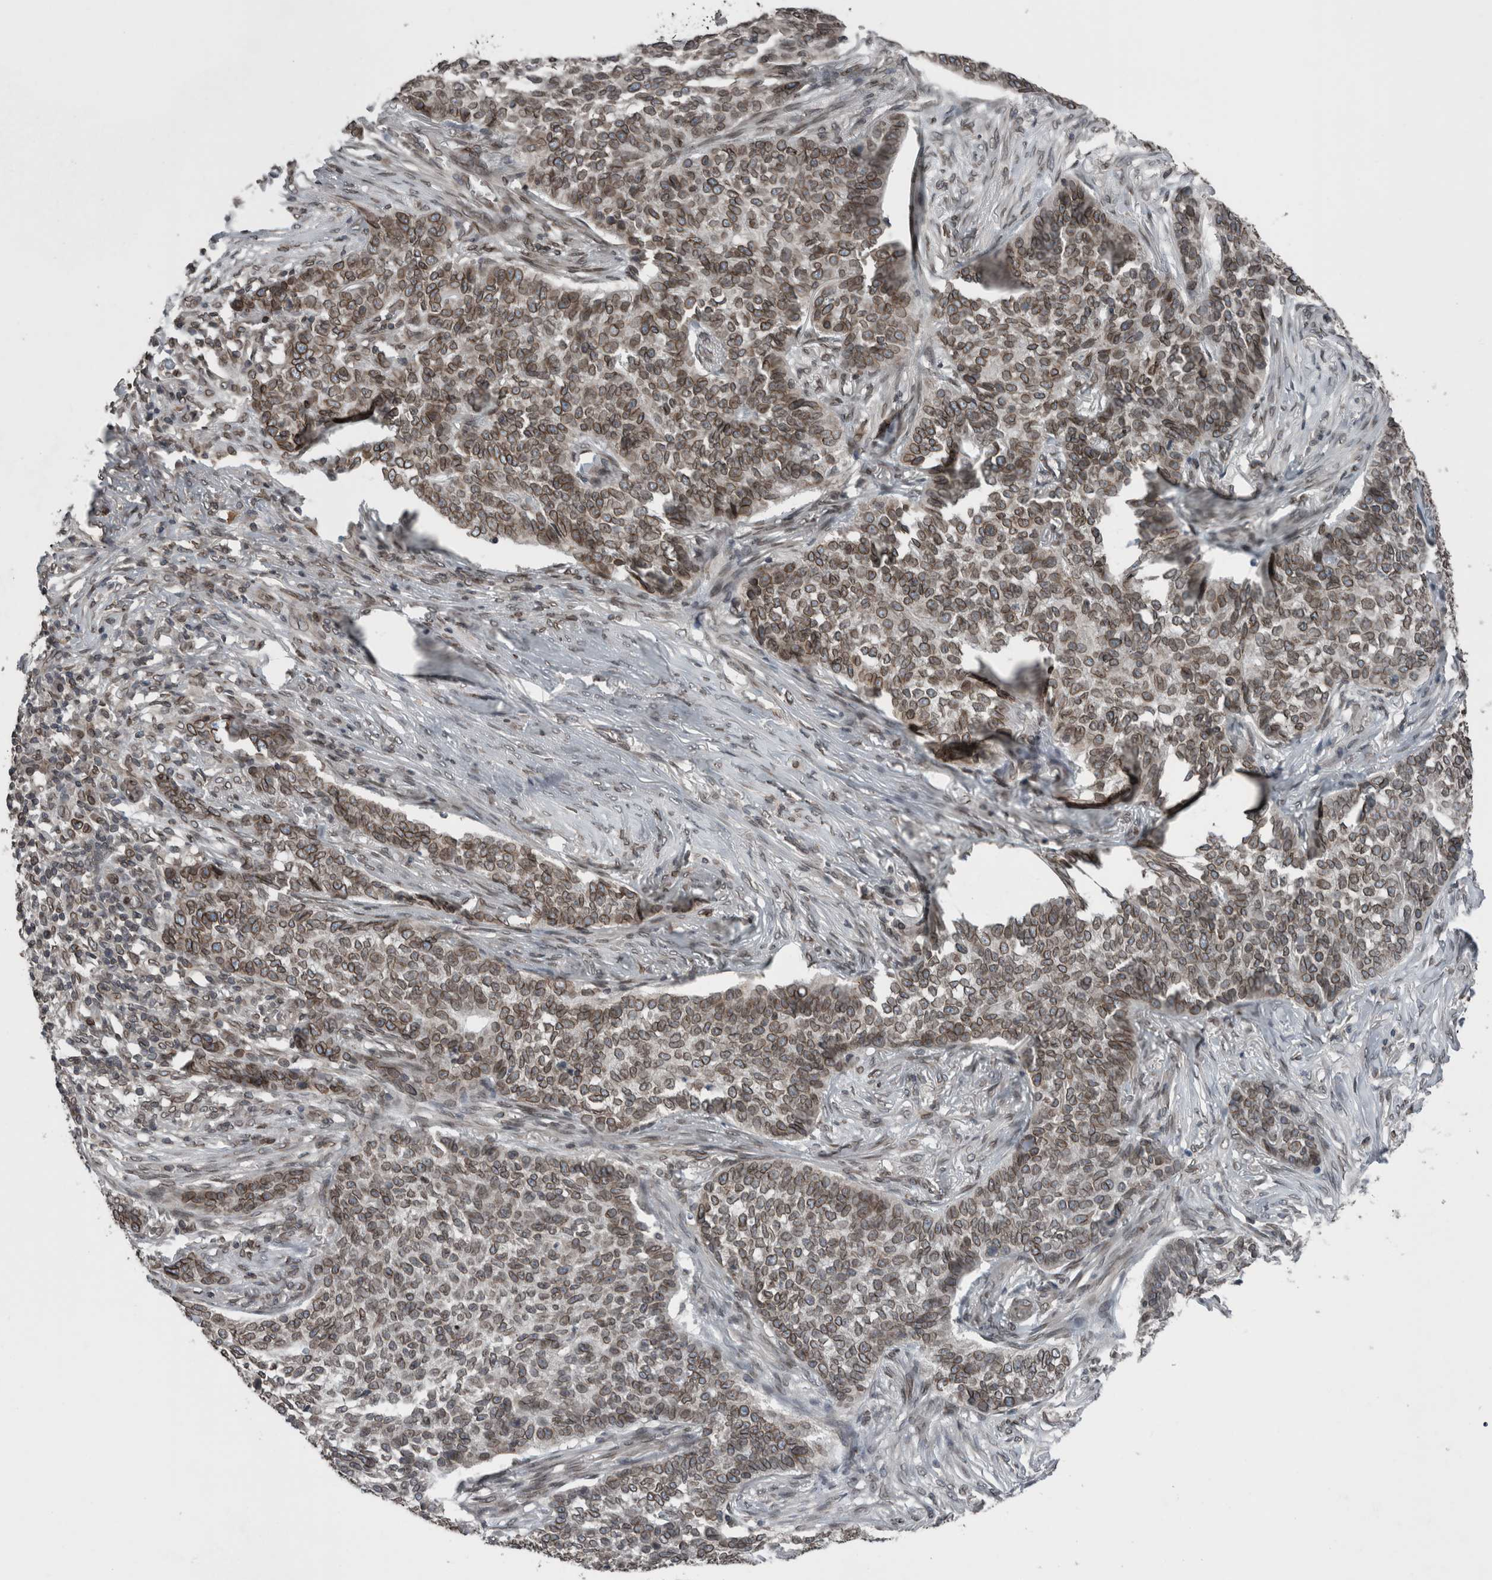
{"staining": {"intensity": "strong", "quantity": ">75%", "location": "cytoplasmic/membranous,nuclear"}, "tissue": "skin cancer", "cell_type": "Tumor cells", "image_type": "cancer", "snomed": [{"axis": "morphology", "description": "Basal cell carcinoma"}, {"axis": "topography", "description": "Skin"}], "caption": "Protein analysis of skin basal cell carcinoma tissue shows strong cytoplasmic/membranous and nuclear expression in approximately >75% of tumor cells.", "gene": "RANBP2", "patient": {"sex": "male", "age": 85}}